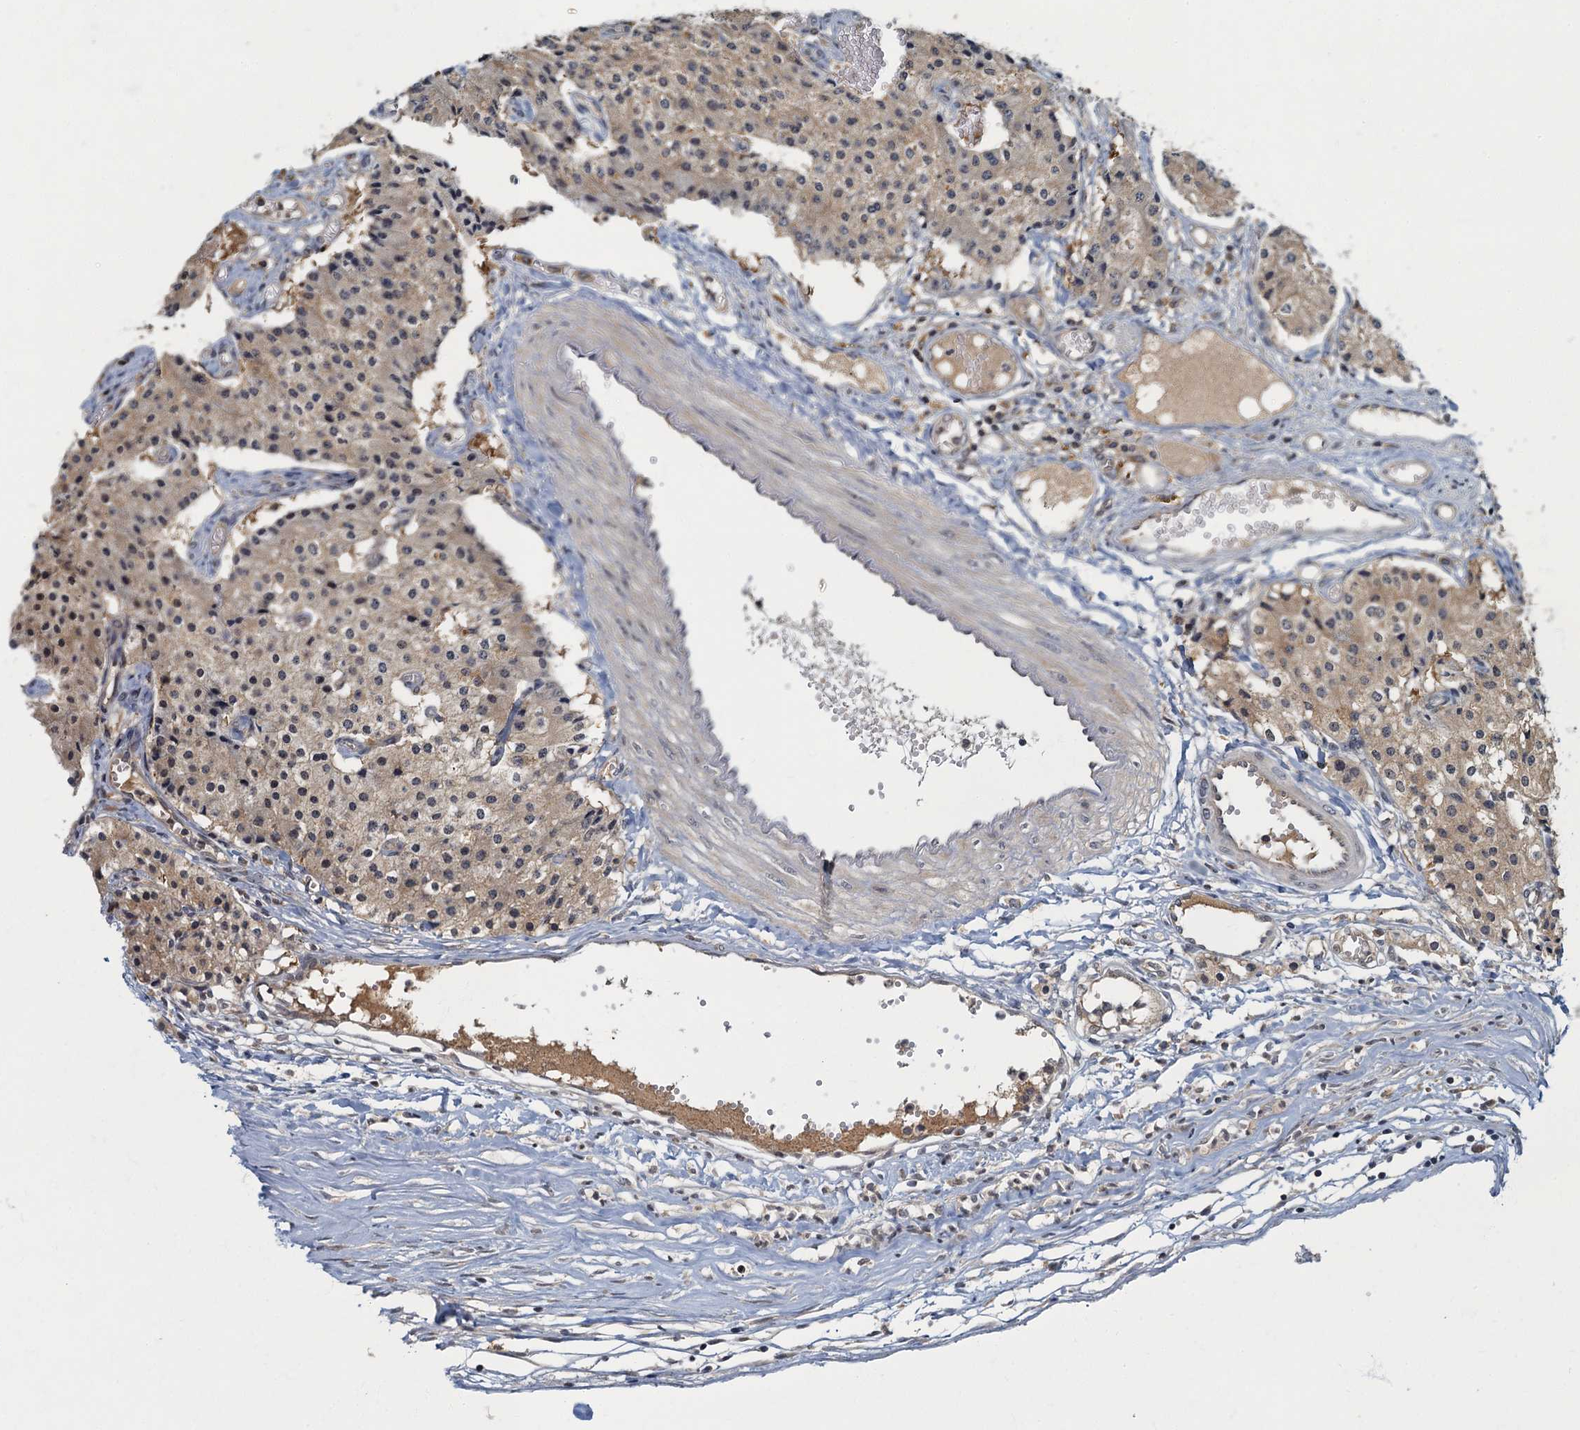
{"staining": {"intensity": "weak", "quantity": ">75%", "location": "cytoplasmic/membranous"}, "tissue": "carcinoid", "cell_type": "Tumor cells", "image_type": "cancer", "snomed": [{"axis": "morphology", "description": "Carcinoid, malignant, NOS"}, {"axis": "topography", "description": "Colon"}], "caption": "Protein staining of carcinoid tissue displays weak cytoplasmic/membranous expression in about >75% of tumor cells. The staining is performed using DAB brown chromogen to label protein expression. The nuclei are counter-stained blue using hematoxylin.", "gene": "WDCP", "patient": {"sex": "female", "age": 52}}